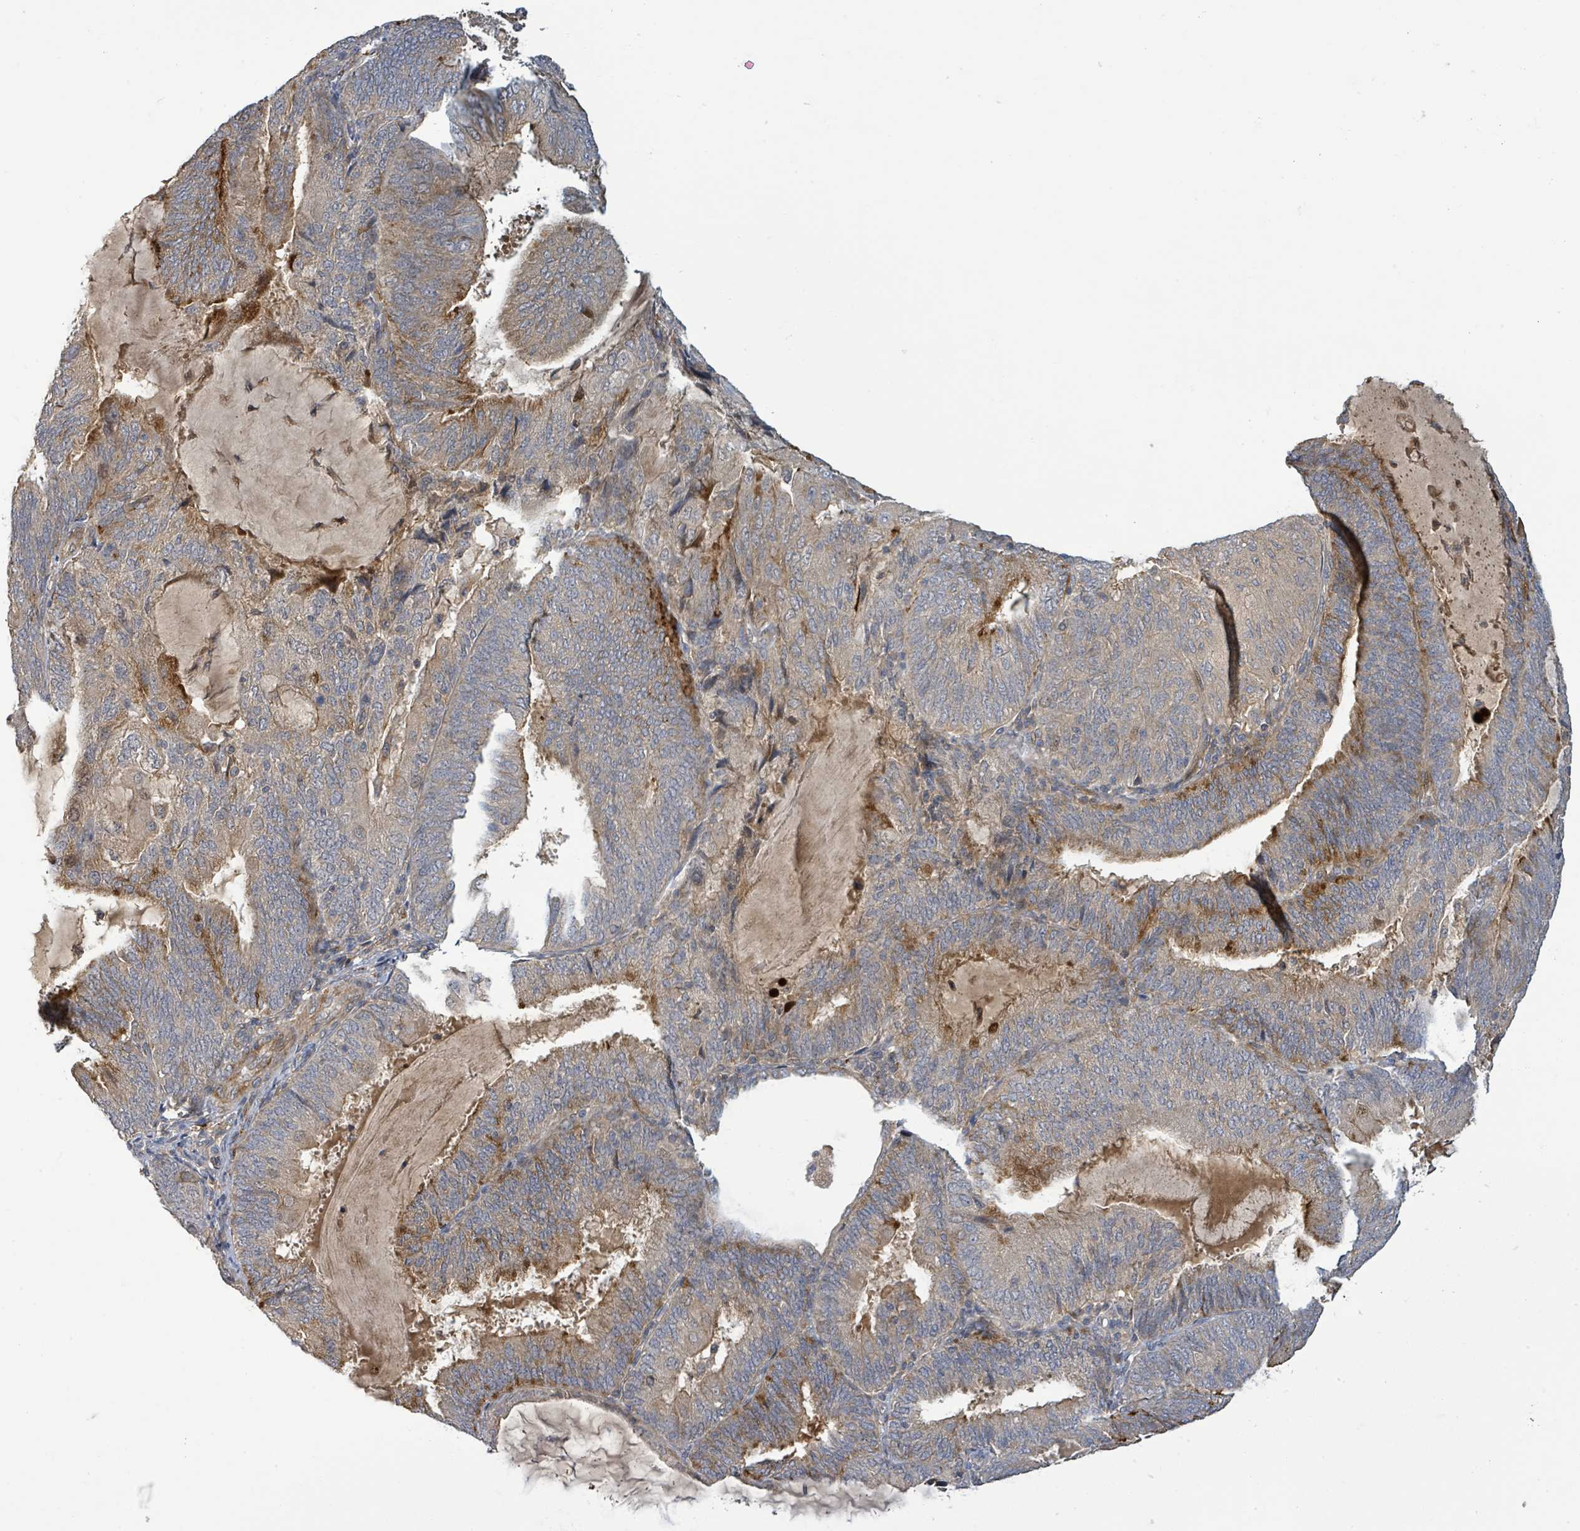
{"staining": {"intensity": "weak", "quantity": ">75%", "location": "cytoplasmic/membranous"}, "tissue": "endometrial cancer", "cell_type": "Tumor cells", "image_type": "cancer", "snomed": [{"axis": "morphology", "description": "Adenocarcinoma, NOS"}, {"axis": "topography", "description": "Endometrium"}], "caption": "The micrograph demonstrates staining of endometrial cancer, revealing weak cytoplasmic/membranous protein expression (brown color) within tumor cells.", "gene": "STARD4", "patient": {"sex": "female", "age": 81}}